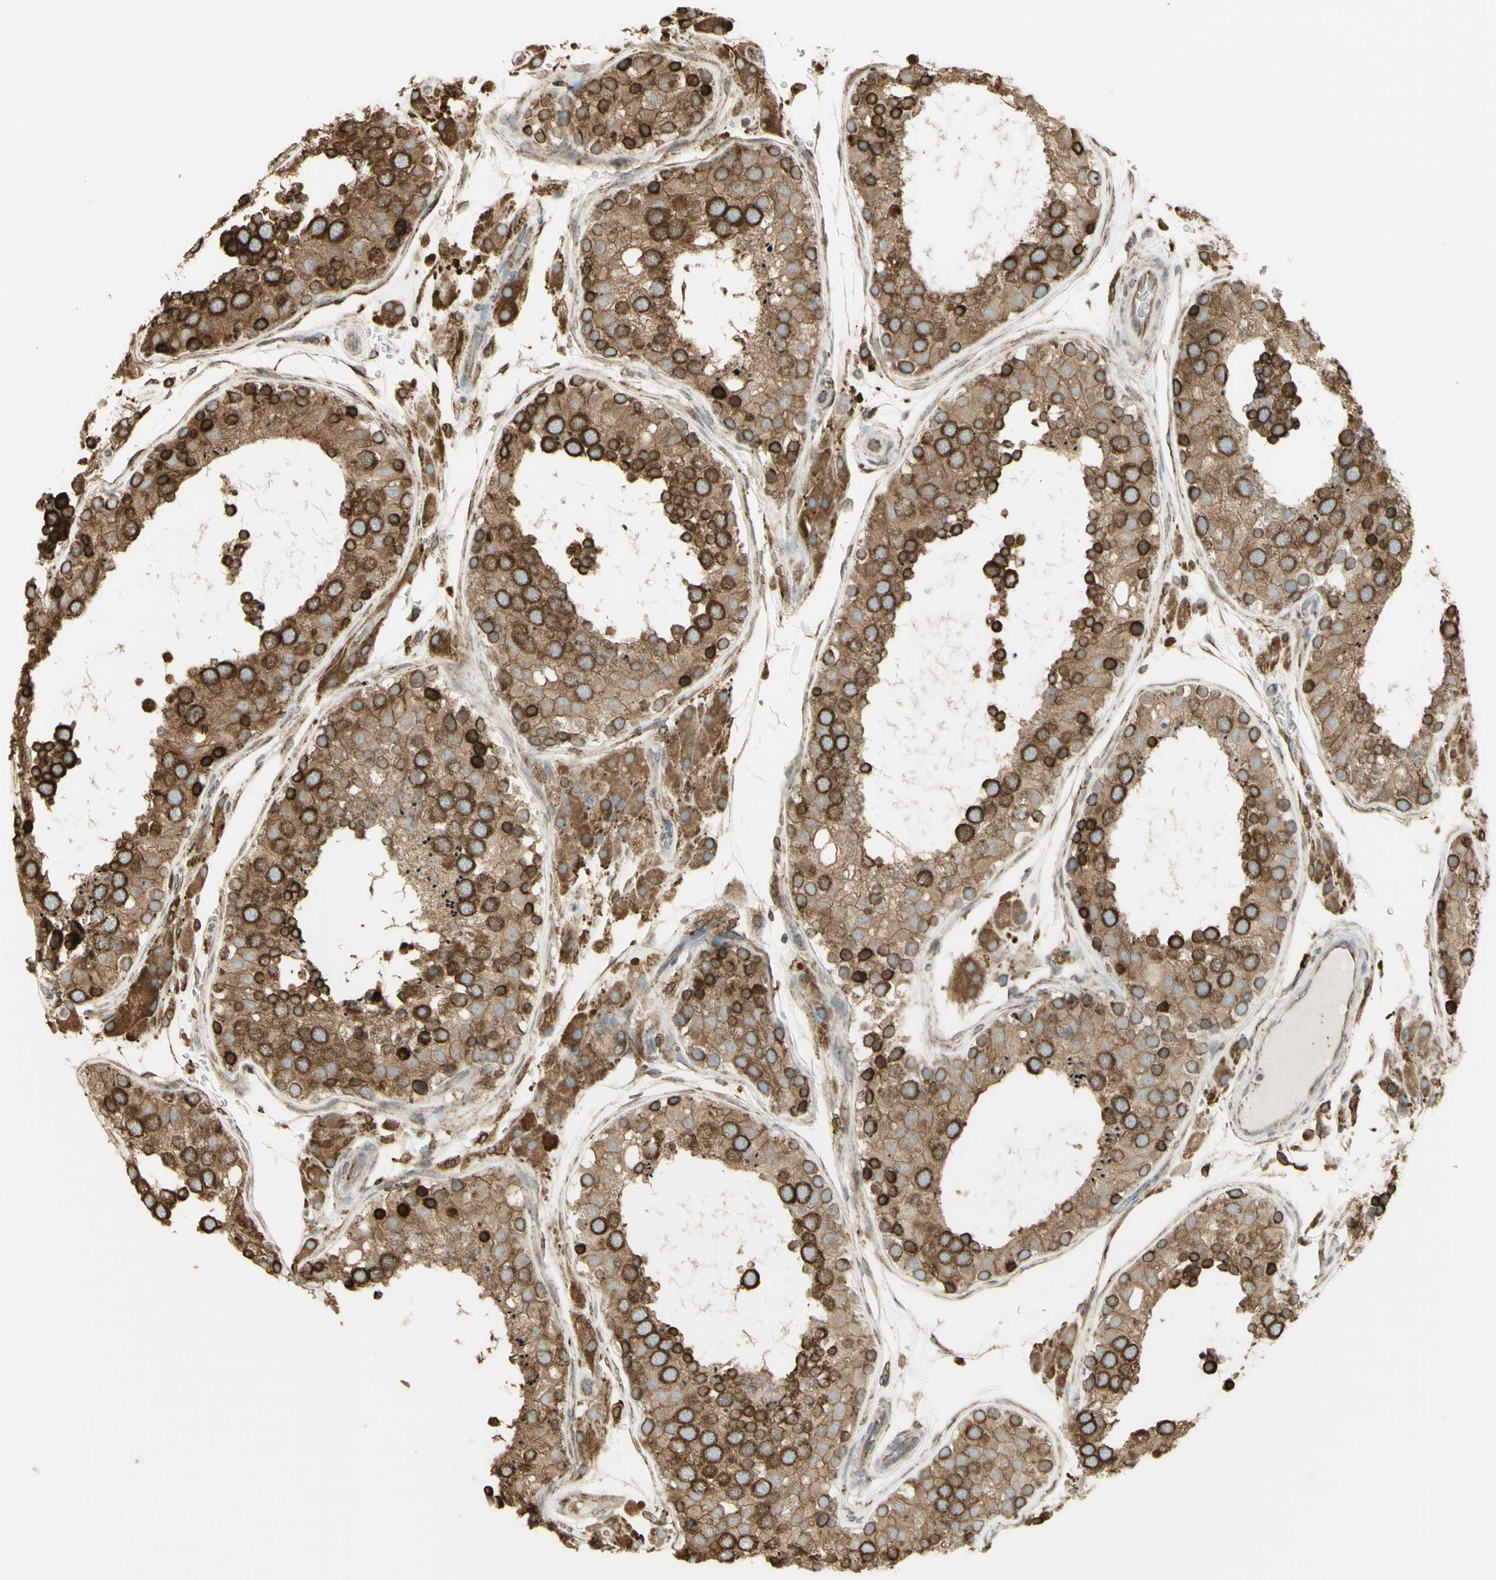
{"staining": {"intensity": "moderate", "quantity": ">75%", "location": "cytoplasmic/membranous"}, "tissue": "testis", "cell_type": "Cells in seminiferous ducts", "image_type": "normal", "snomed": [{"axis": "morphology", "description": "Normal tissue, NOS"}, {"axis": "topography", "description": "Testis"}], "caption": "Testis stained with DAB (3,3'-diaminobenzidine) IHC displays medium levels of moderate cytoplasmic/membranous positivity in approximately >75% of cells in seminiferous ducts.", "gene": "CANX", "patient": {"sex": "male", "age": 26}}